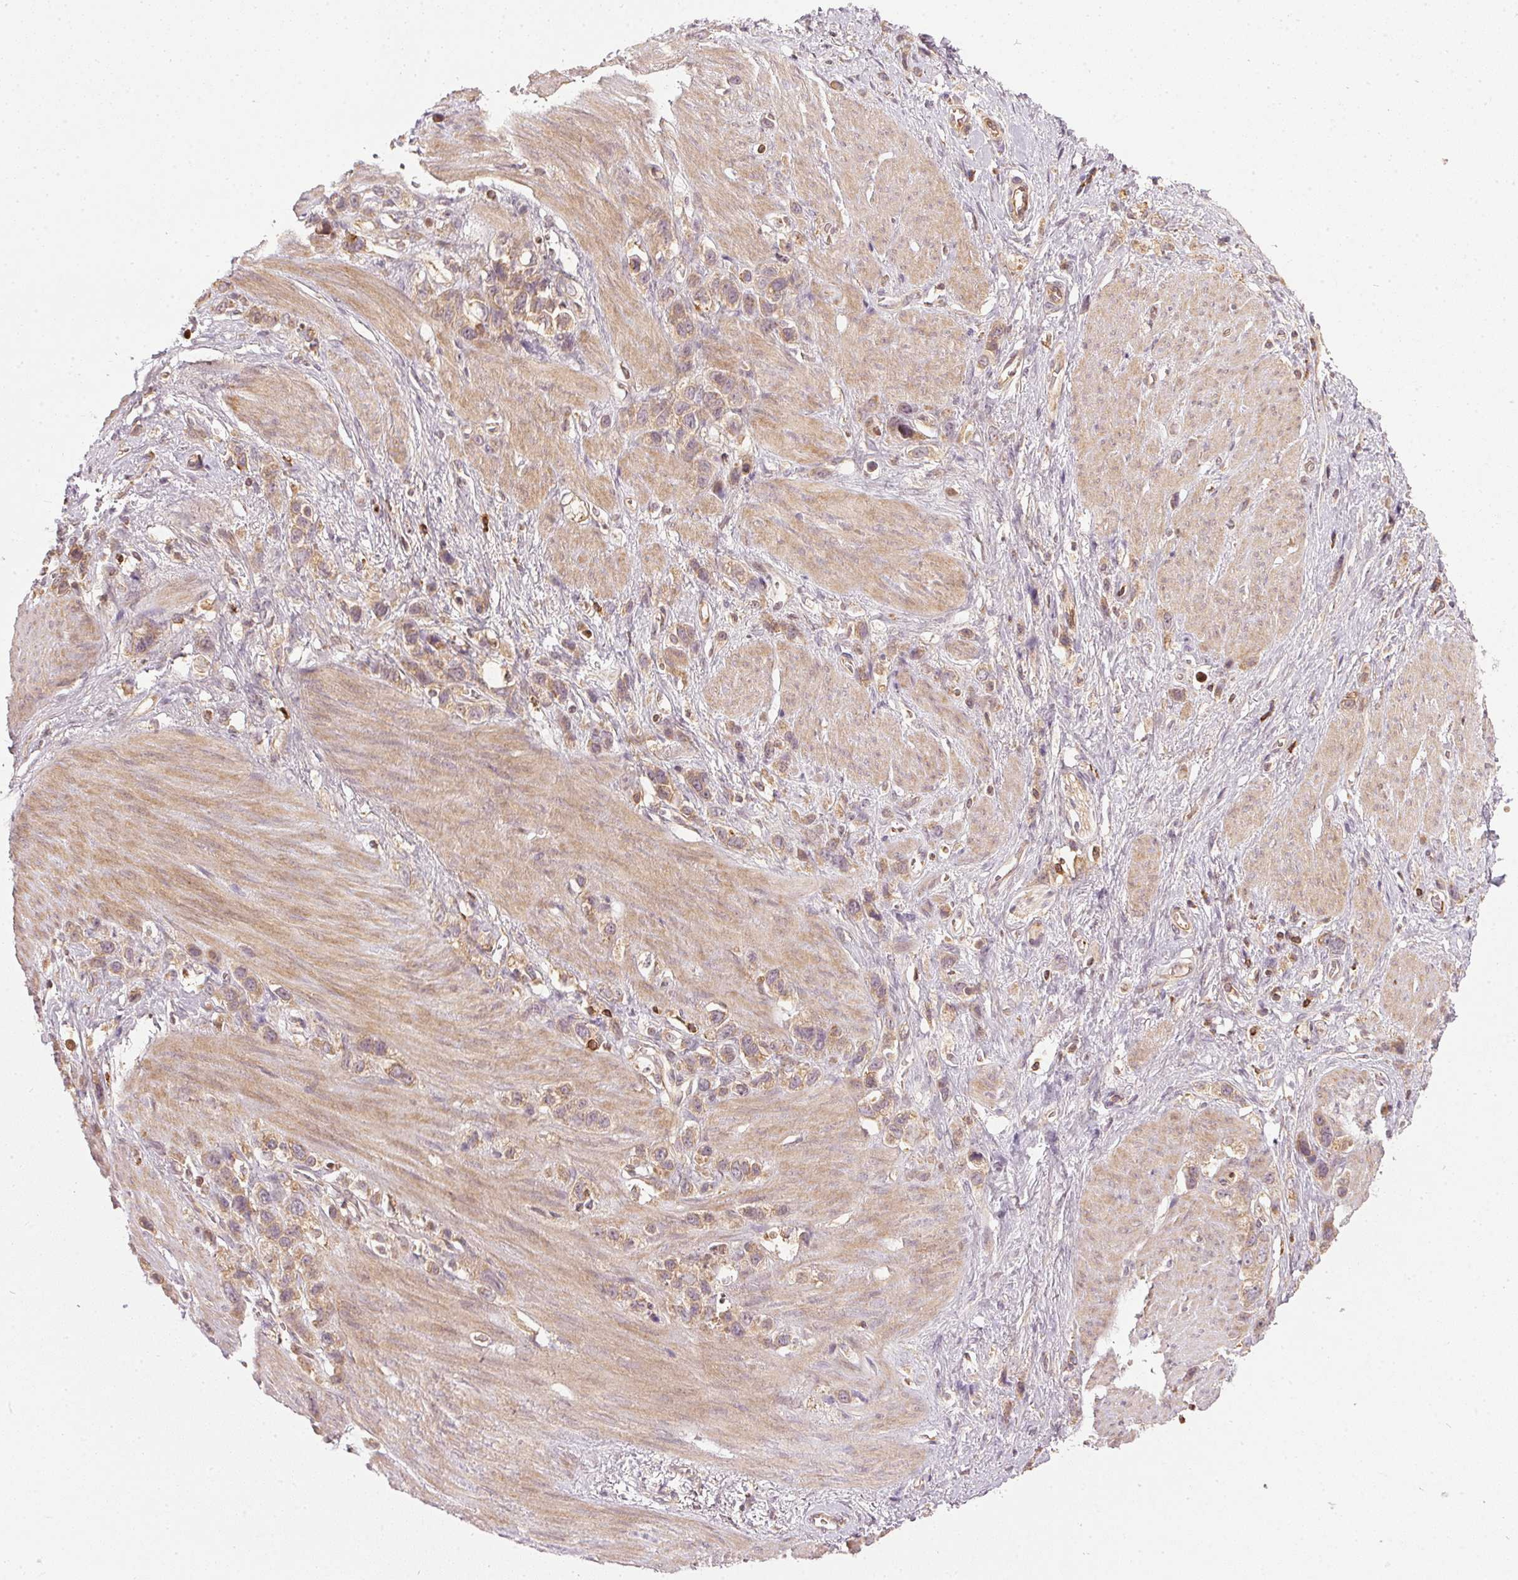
{"staining": {"intensity": "weak", "quantity": ">75%", "location": "cytoplasmic/membranous"}, "tissue": "stomach cancer", "cell_type": "Tumor cells", "image_type": "cancer", "snomed": [{"axis": "morphology", "description": "Adenocarcinoma, NOS"}, {"axis": "topography", "description": "Stomach"}], "caption": "Protein analysis of adenocarcinoma (stomach) tissue reveals weak cytoplasmic/membranous staining in about >75% of tumor cells.", "gene": "NADK2", "patient": {"sex": "female", "age": 65}}